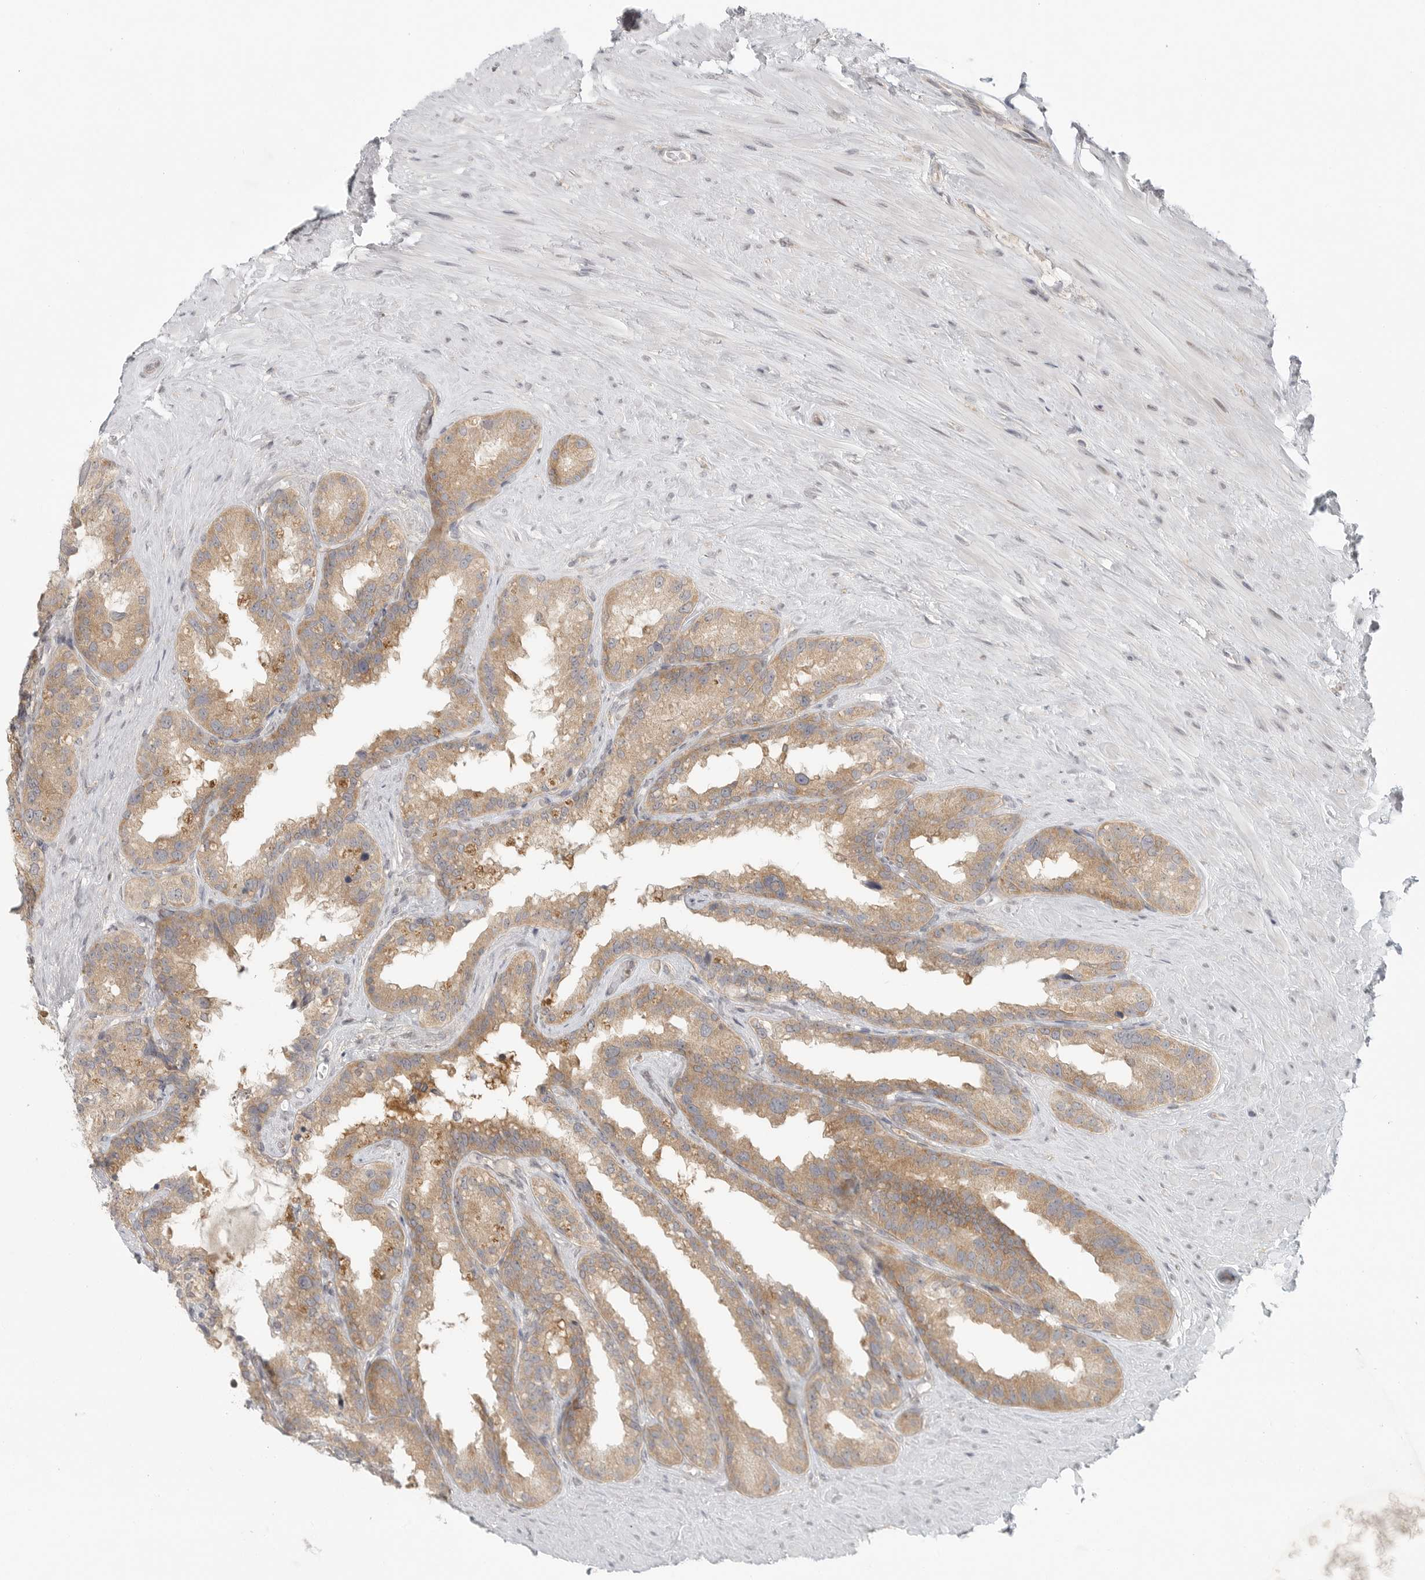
{"staining": {"intensity": "weak", "quantity": ">75%", "location": "cytoplasmic/membranous"}, "tissue": "seminal vesicle", "cell_type": "Glandular cells", "image_type": "normal", "snomed": [{"axis": "morphology", "description": "Normal tissue, NOS"}, {"axis": "topography", "description": "Seminal veicle"}], "caption": "Unremarkable seminal vesicle reveals weak cytoplasmic/membranous positivity in approximately >75% of glandular cells.", "gene": "HDAC6", "patient": {"sex": "male", "age": 80}}